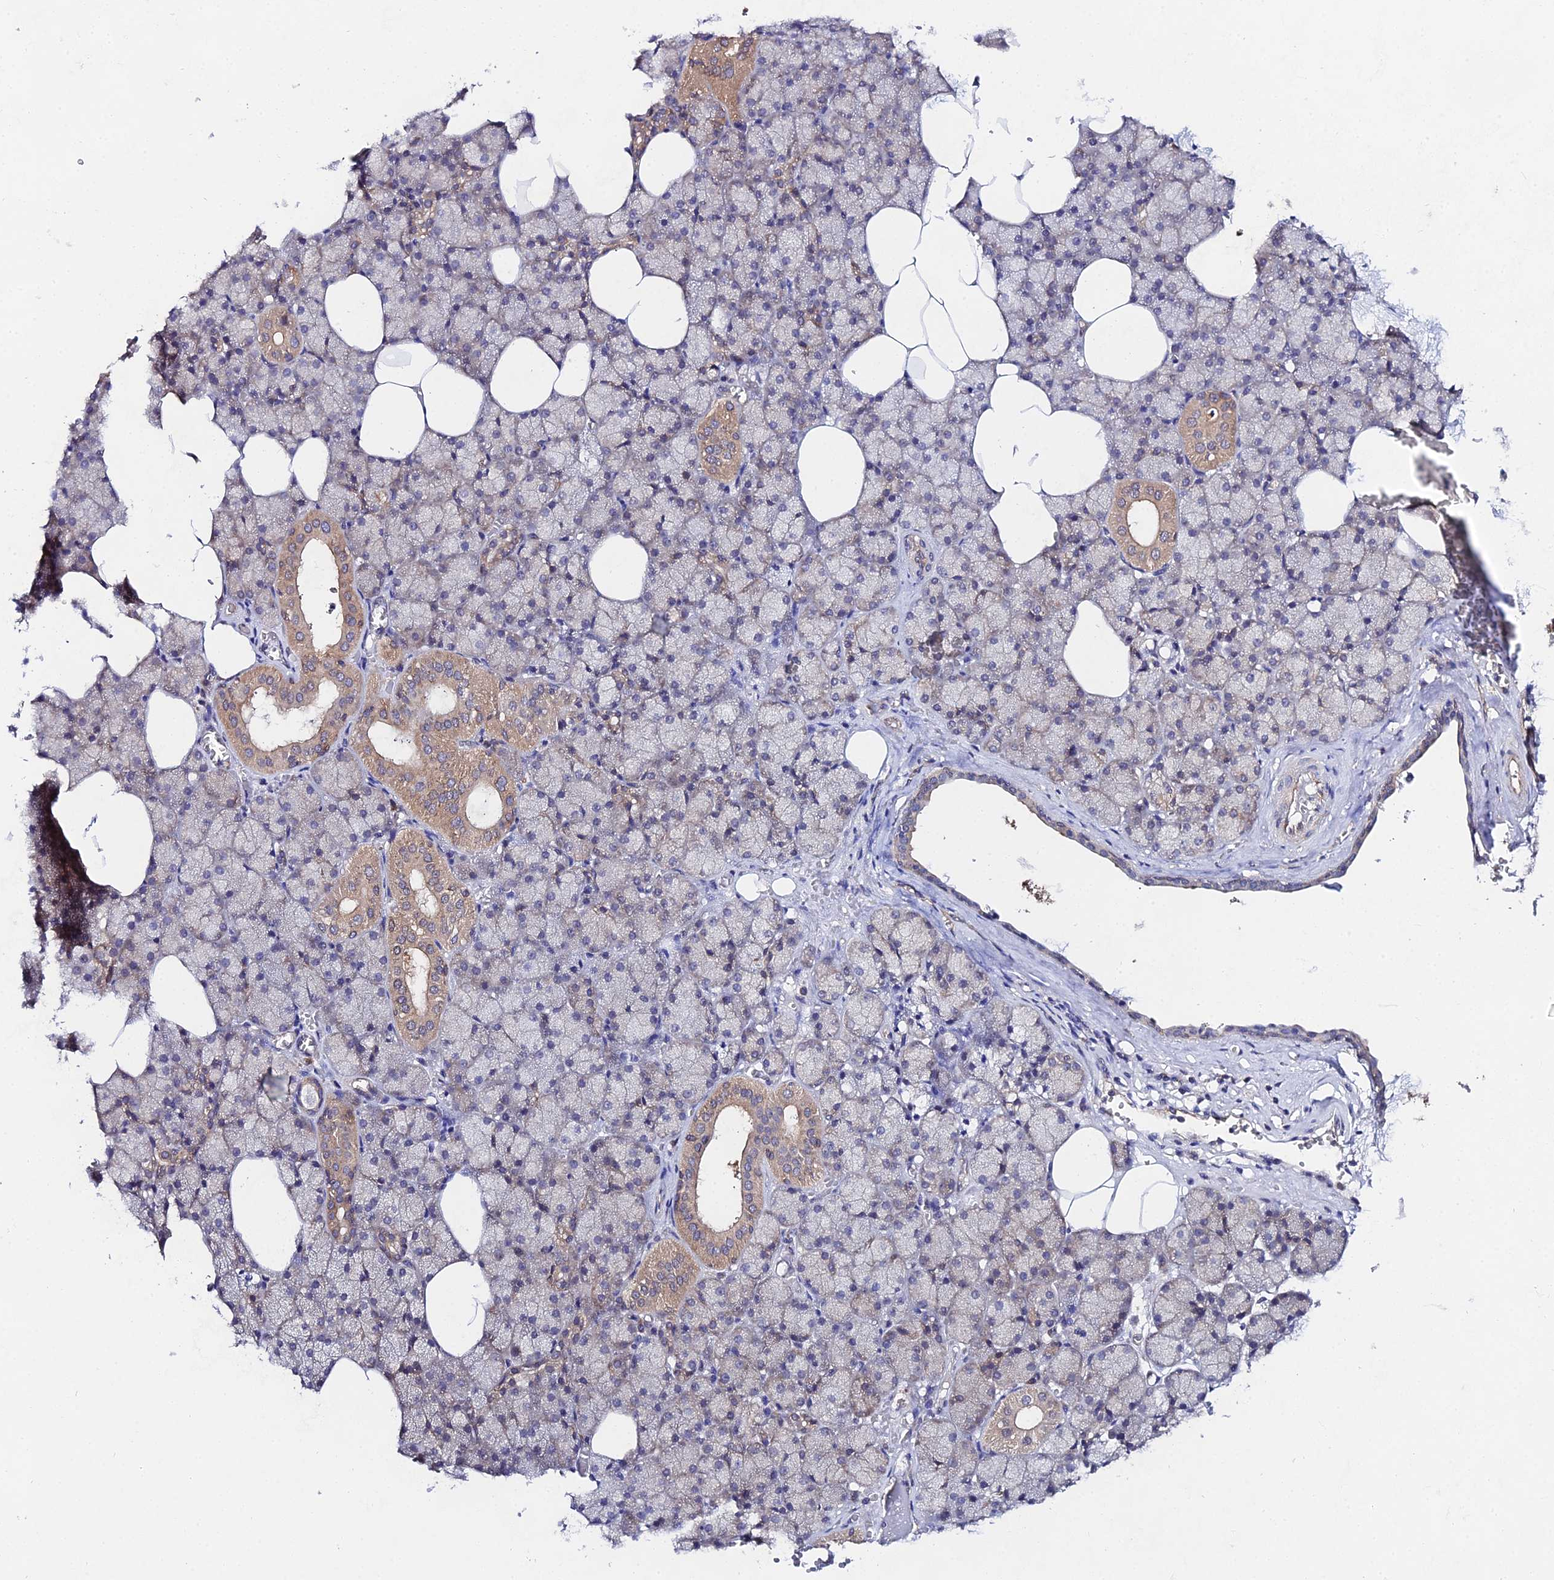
{"staining": {"intensity": "moderate", "quantity": "25%-75%", "location": "cytoplasmic/membranous"}, "tissue": "salivary gland", "cell_type": "Glandular cells", "image_type": "normal", "snomed": [{"axis": "morphology", "description": "Normal tissue, NOS"}, {"axis": "topography", "description": "Salivary gland"}], "caption": "DAB (3,3'-diaminobenzidine) immunohistochemical staining of unremarkable human salivary gland demonstrates moderate cytoplasmic/membranous protein positivity in approximately 25%-75% of glandular cells.", "gene": "PPP2R2A", "patient": {"sex": "male", "age": 62}}